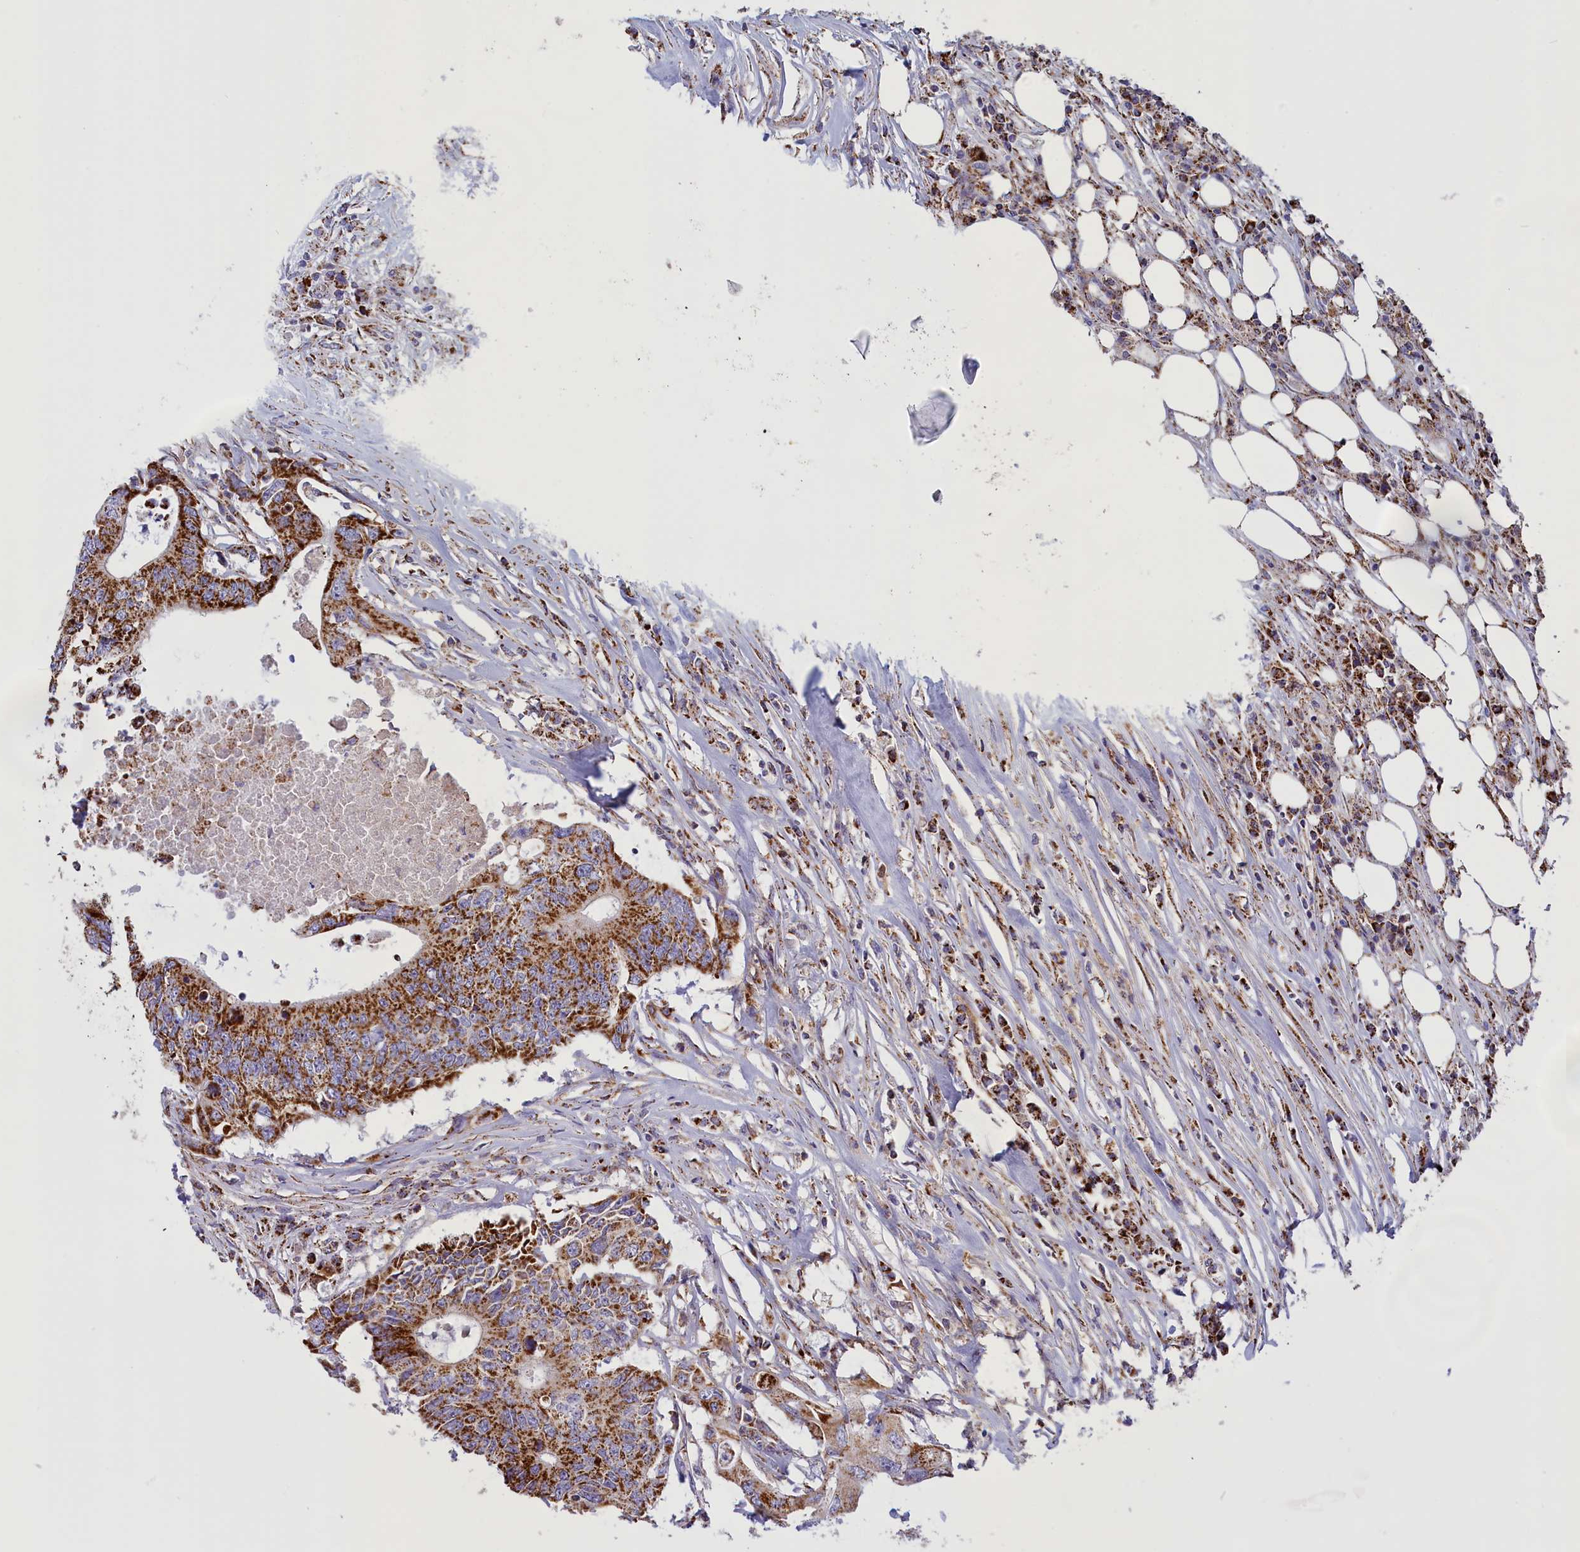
{"staining": {"intensity": "strong", "quantity": ">75%", "location": "cytoplasmic/membranous"}, "tissue": "colorectal cancer", "cell_type": "Tumor cells", "image_type": "cancer", "snomed": [{"axis": "morphology", "description": "Adenocarcinoma, NOS"}, {"axis": "topography", "description": "Colon"}], "caption": "Protein expression analysis of adenocarcinoma (colorectal) displays strong cytoplasmic/membranous staining in approximately >75% of tumor cells.", "gene": "ISOC2", "patient": {"sex": "male", "age": 71}}